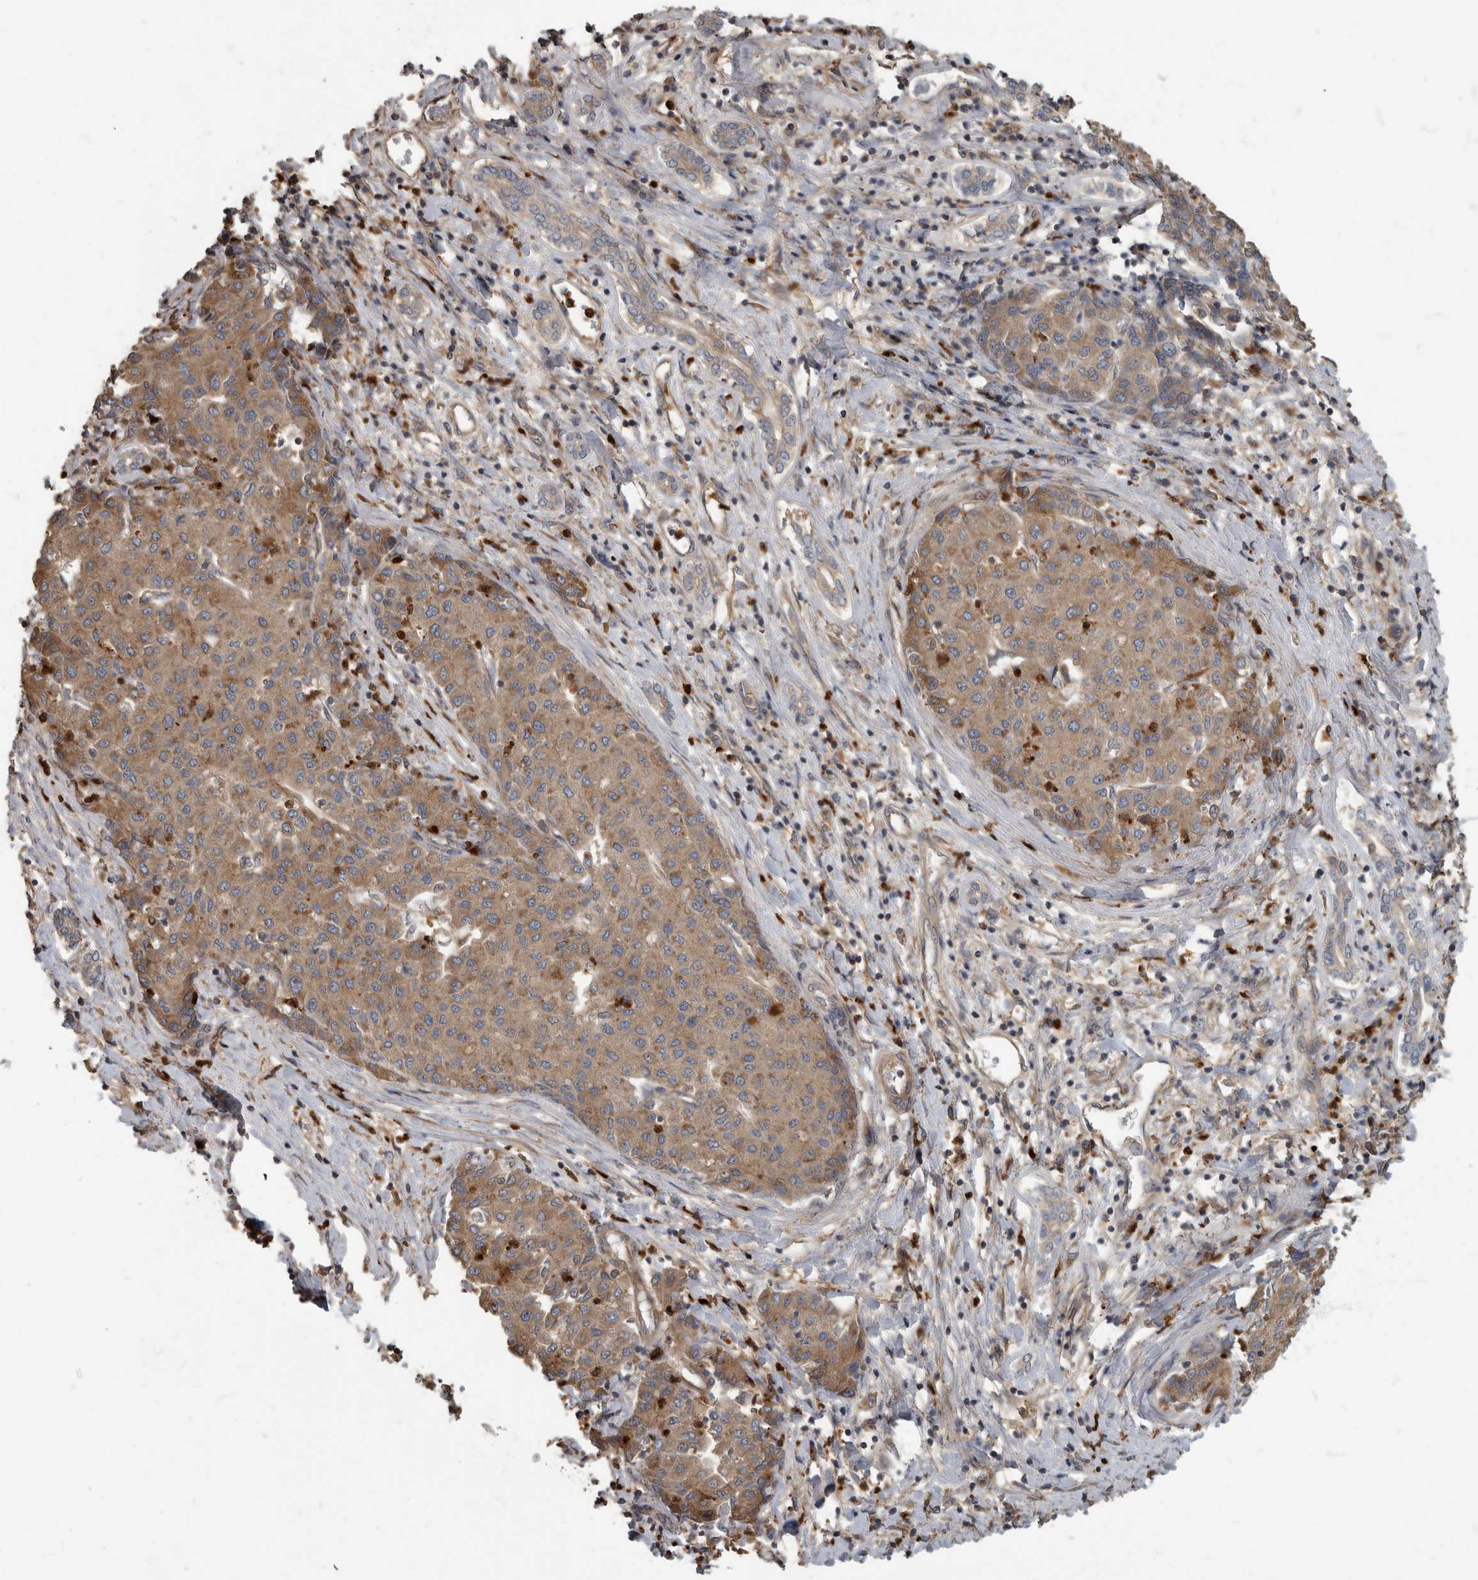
{"staining": {"intensity": "moderate", "quantity": ">75%", "location": "cytoplasmic/membranous"}, "tissue": "liver cancer", "cell_type": "Tumor cells", "image_type": "cancer", "snomed": [{"axis": "morphology", "description": "Carcinoma, Hepatocellular, NOS"}, {"axis": "topography", "description": "Liver"}], "caption": "A high-resolution micrograph shows IHC staining of hepatocellular carcinoma (liver), which exhibits moderate cytoplasmic/membranous positivity in approximately >75% of tumor cells.", "gene": "DAAM1", "patient": {"sex": "male", "age": 65}}